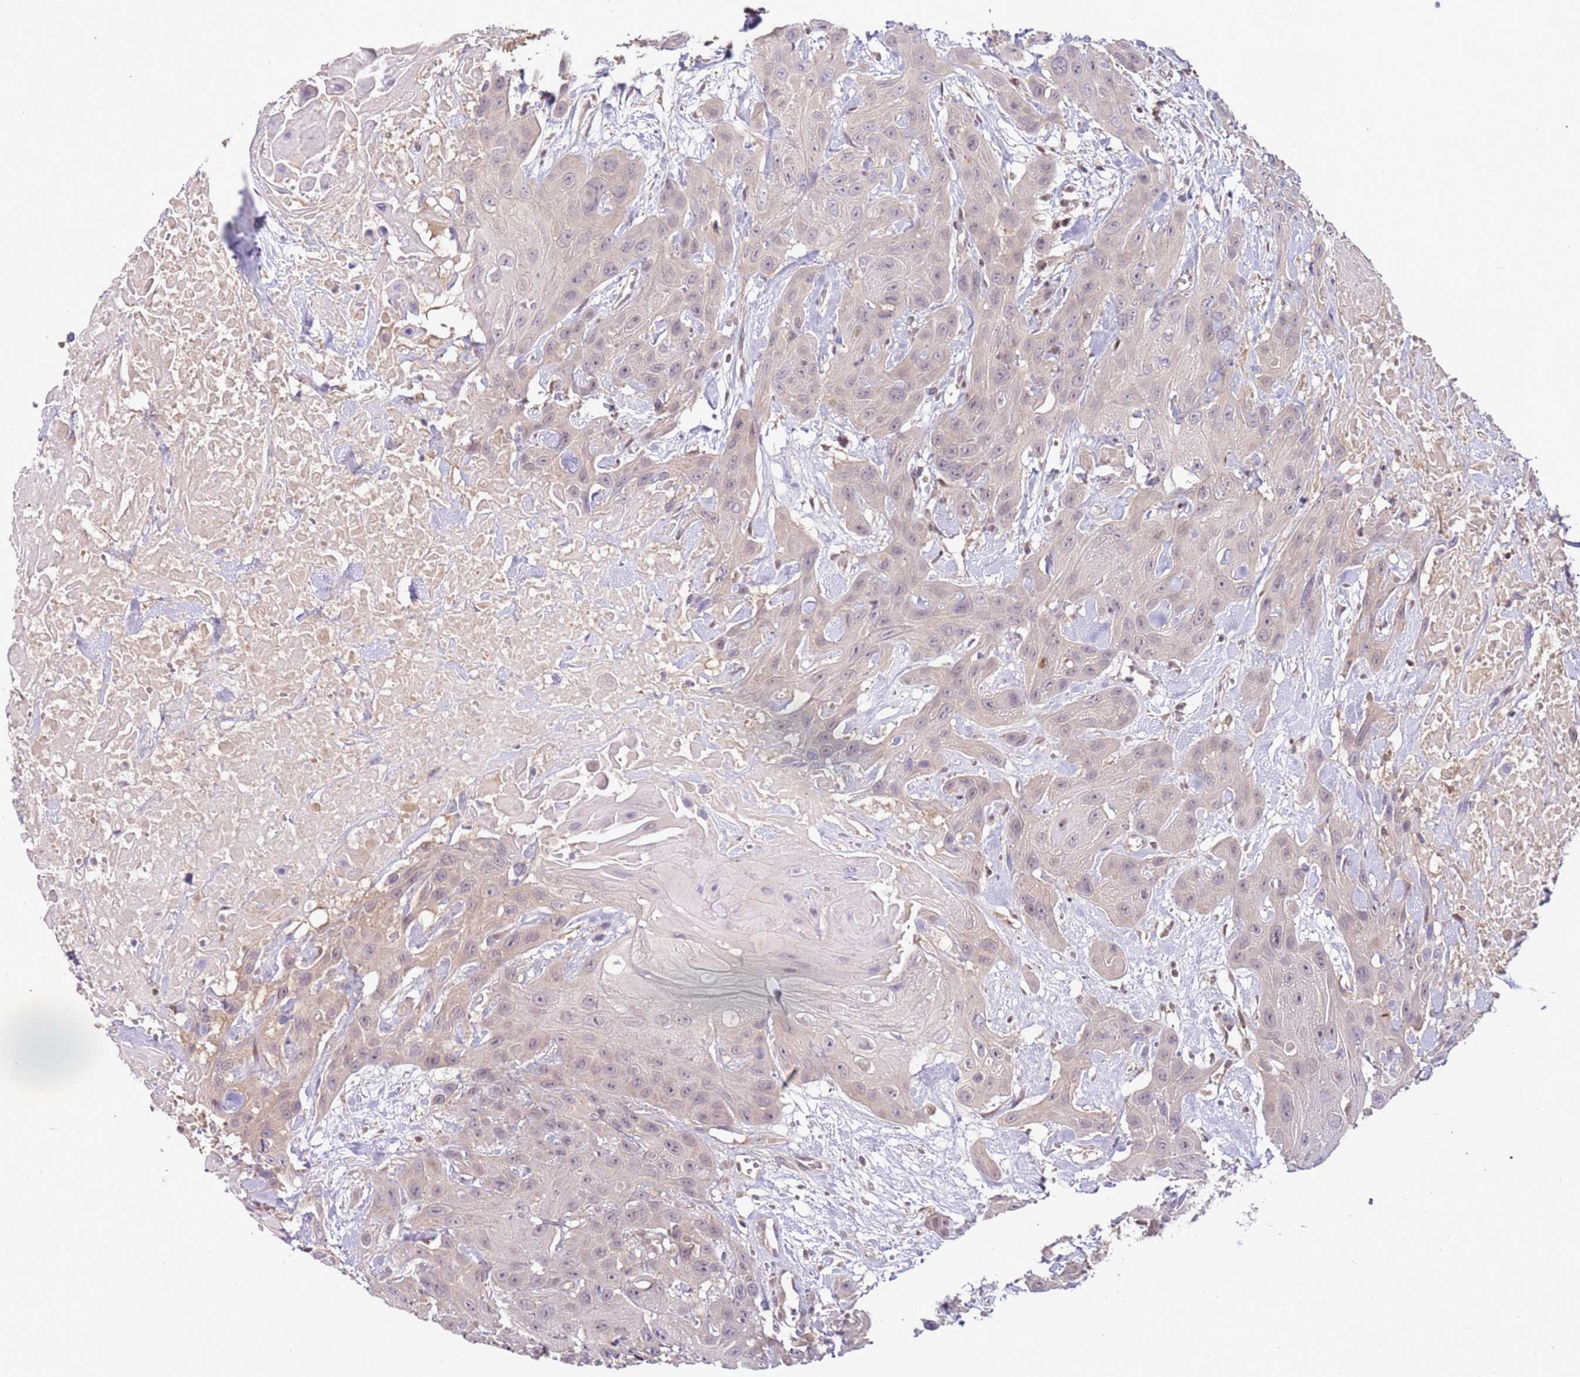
{"staining": {"intensity": "negative", "quantity": "none", "location": "none"}, "tissue": "head and neck cancer", "cell_type": "Tumor cells", "image_type": "cancer", "snomed": [{"axis": "morphology", "description": "Squamous cell carcinoma, NOS"}, {"axis": "topography", "description": "Head-Neck"}], "caption": "IHC photomicrograph of human squamous cell carcinoma (head and neck) stained for a protein (brown), which exhibits no expression in tumor cells. (DAB immunohistochemistry (IHC), high magnification).", "gene": "GSTO2", "patient": {"sex": "male", "age": 81}}